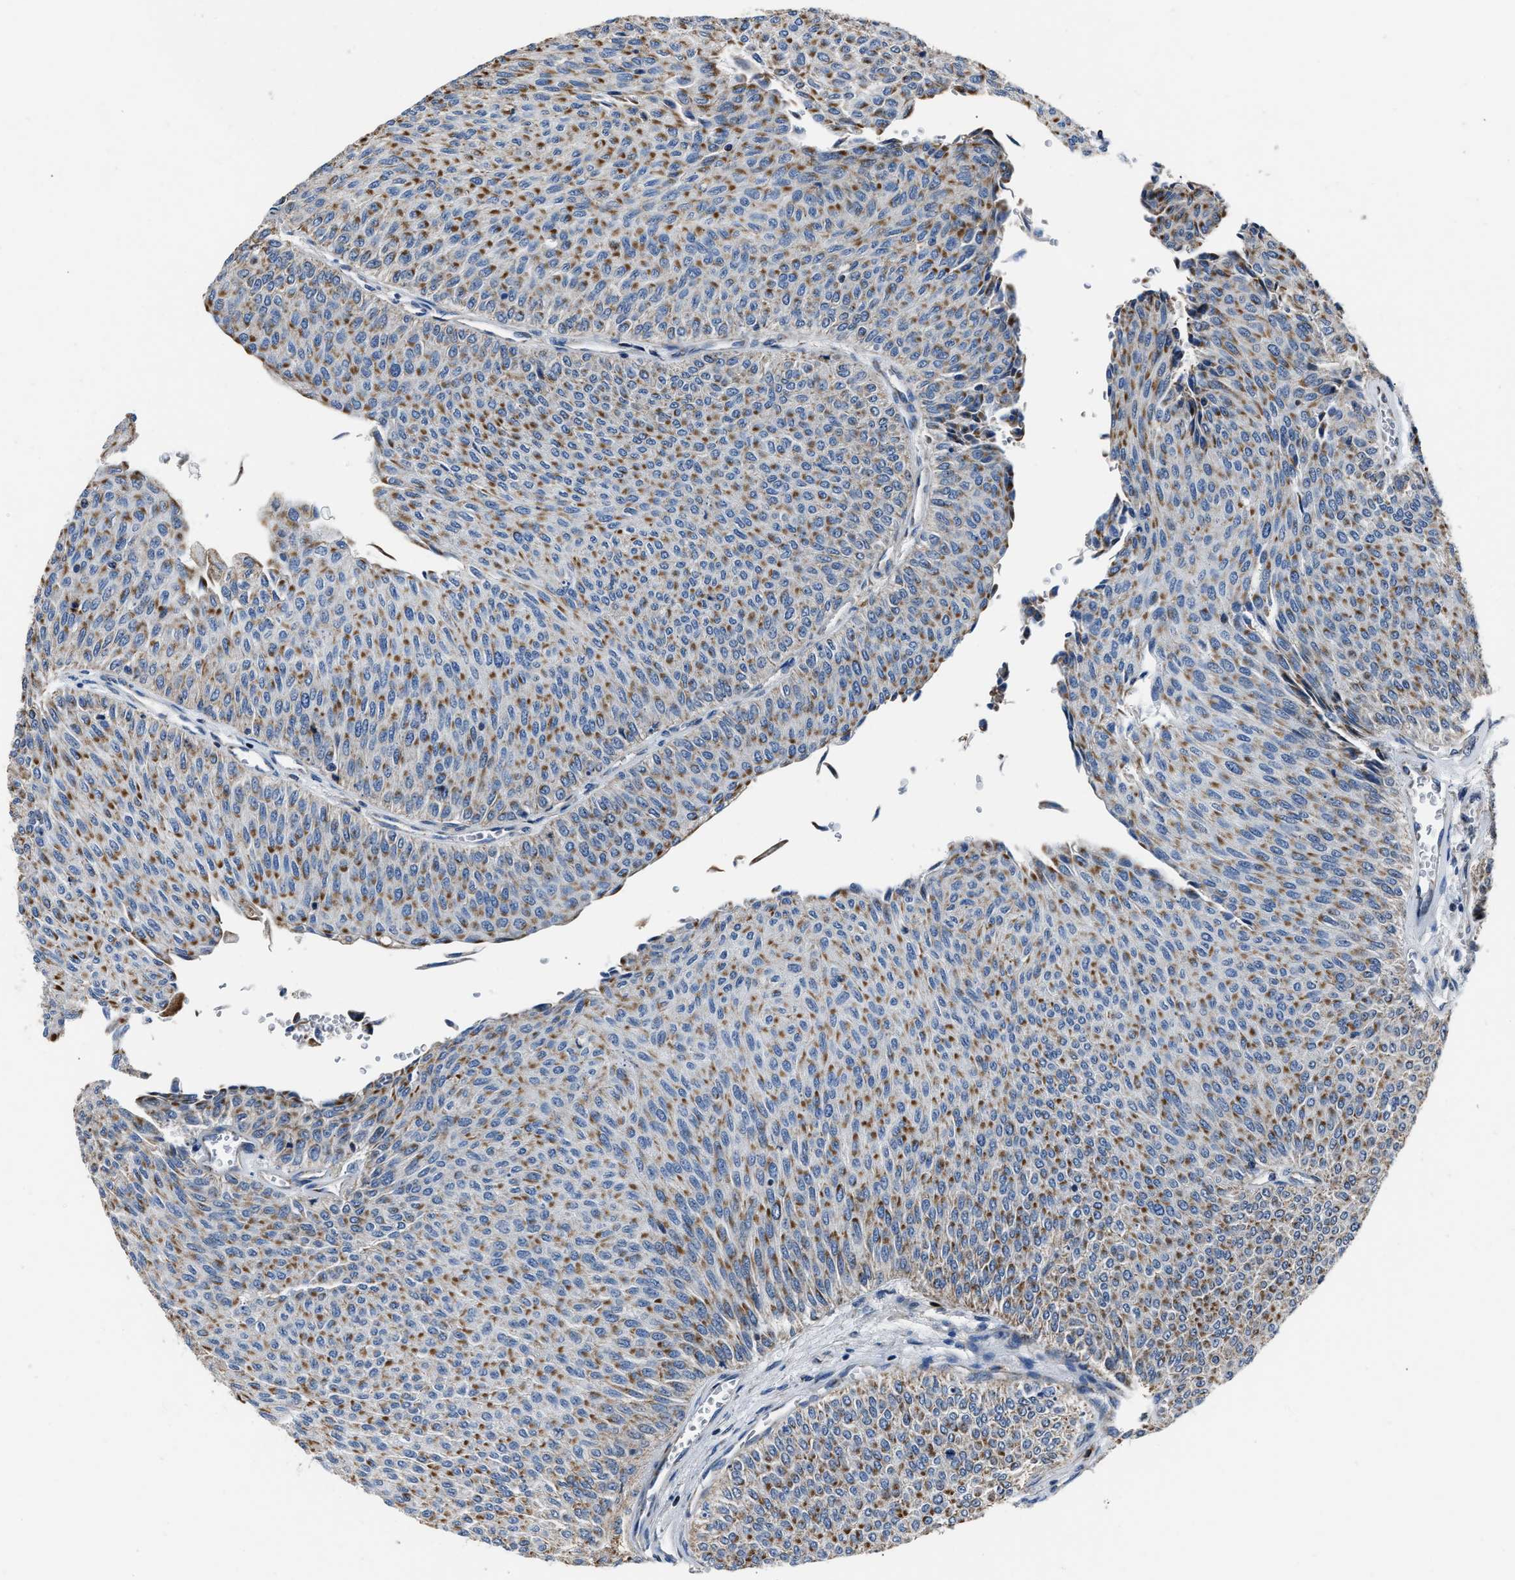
{"staining": {"intensity": "moderate", "quantity": ">75%", "location": "cytoplasmic/membranous"}, "tissue": "urothelial cancer", "cell_type": "Tumor cells", "image_type": "cancer", "snomed": [{"axis": "morphology", "description": "Urothelial carcinoma, Low grade"}, {"axis": "topography", "description": "Urinary bladder"}], "caption": "Urothelial carcinoma (low-grade) stained with immunohistochemistry (IHC) reveals moderate cytoplasmic/membranous positivity in approximately >75% of tumor cells.", "gene": "NSUN5", "patient": {"sex": "male", "age": 78}}